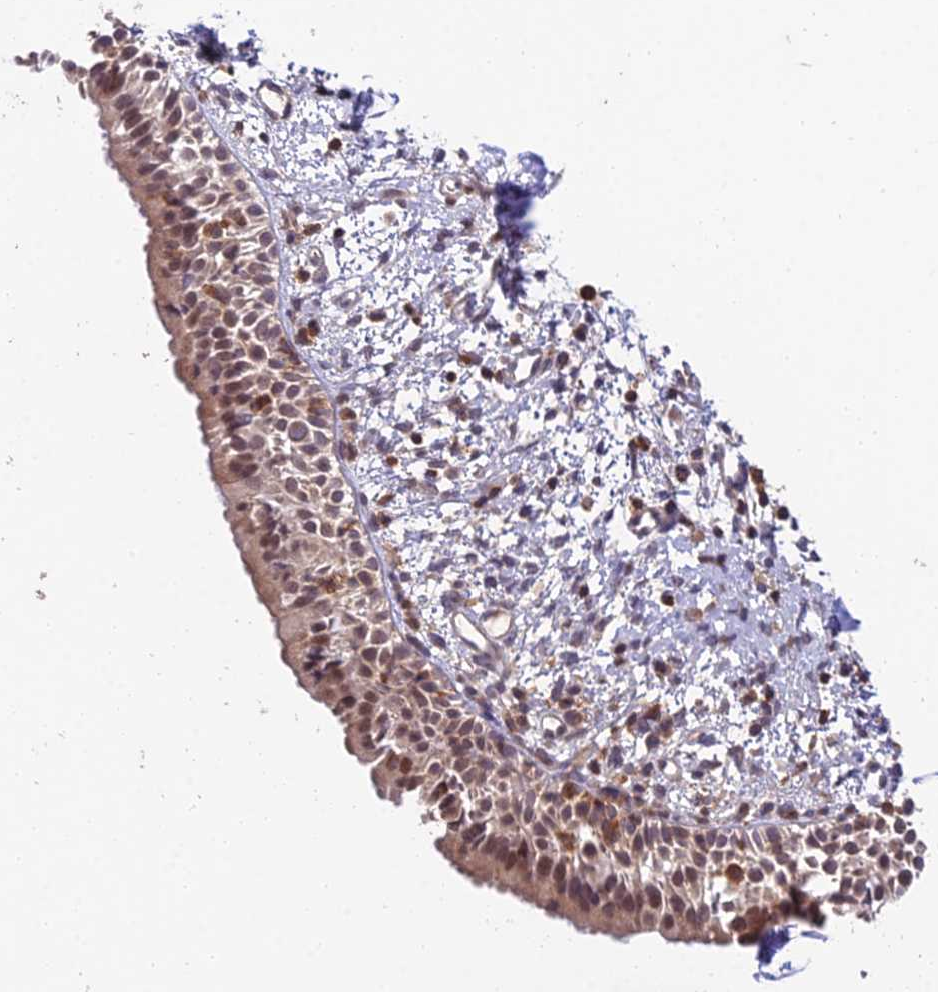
{"staining": {"intensity": "moderate", "quantity": ">75%", "location": "cytoplasmic/membranous,nuclear"}, "tissue": "nasopharynx", "cell_type": "Respiratory epithelial cells", "image_type": "normal", "snomed": [{"axis": "morphology", "description": "Normal tissue, NOS"}, {"axis": "topography", "description": "Nasopharynx"}], "caption": "Immunohistochemistry of benign nasopharynx reveals medium levels of moderate cytoplasmic/membranous,nuclear positivity in approximately >75% of respiratory epithelial cells.", "gene": "TPRX1", "patient": {"sex": "male", "age": 22}}